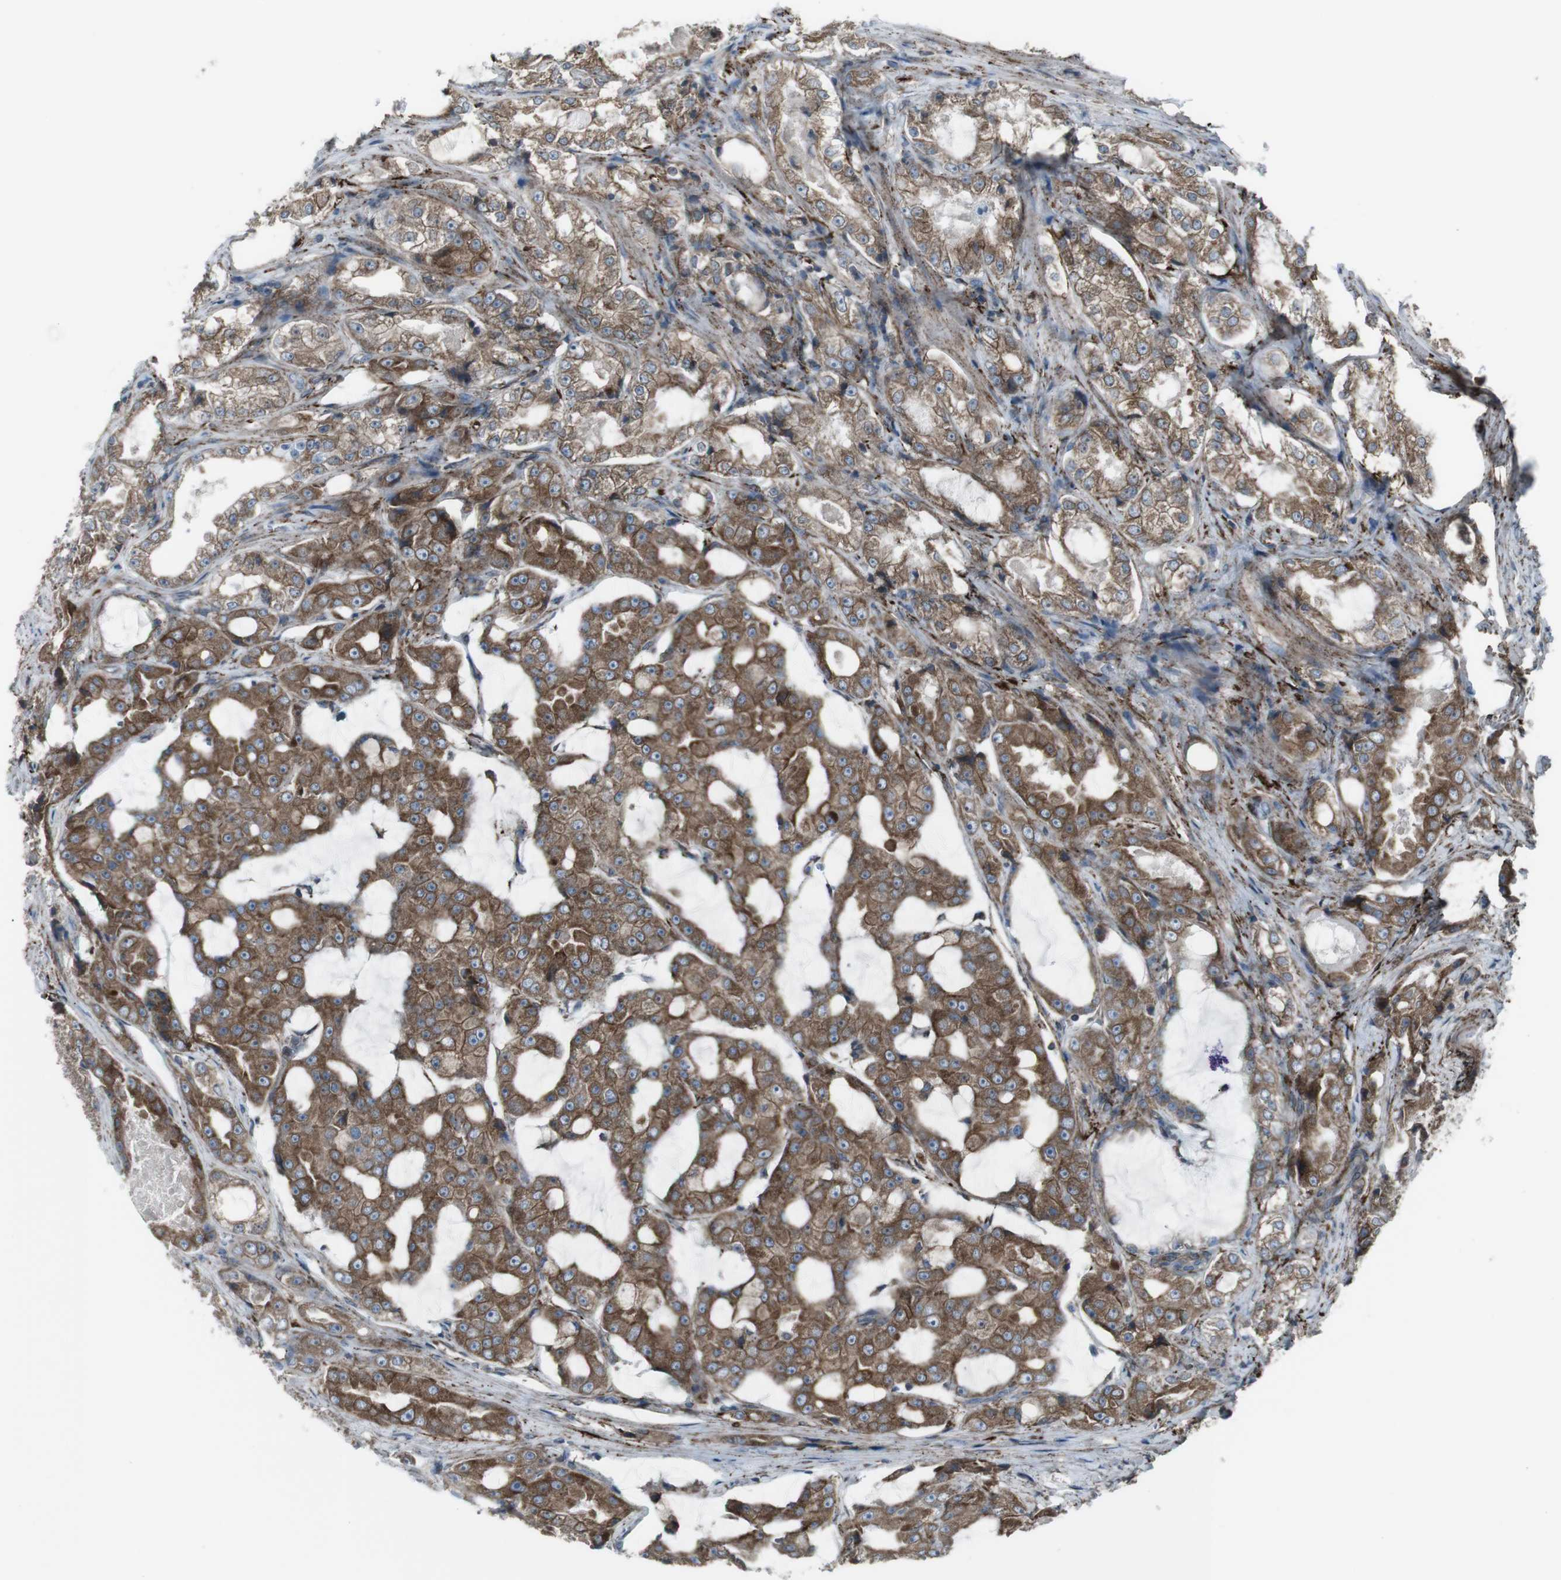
{"staining": {"intensity": "moderate", "quantity": ">75%", "location": "cytoplasmic/membranous"}, "tissue": "prostate cancer", "cell_type": "Tumor cells", "image_type": "cancer", "snomed": [{"axis": "morphology", "description": "Adenocarcinoma, High grade"}, {"axis": "topography", "description": "Prostate"}], "caption": "Prostate cancer stained with DAB (3,3'-diaminobenzidine) immunohistochemistry (IHC) exhibits medium levels of moderate cytoplasmic/membranous staining in about >75% of tumor cells. The protein of interest is stained brown, and the nuclei are stained in blue (DAB (3,3'-diaminobenzidine) IHC with brightfield microscopy, high magnification).", "gene": "LNPK", "patient": {"sex": "male", "age": 73}}